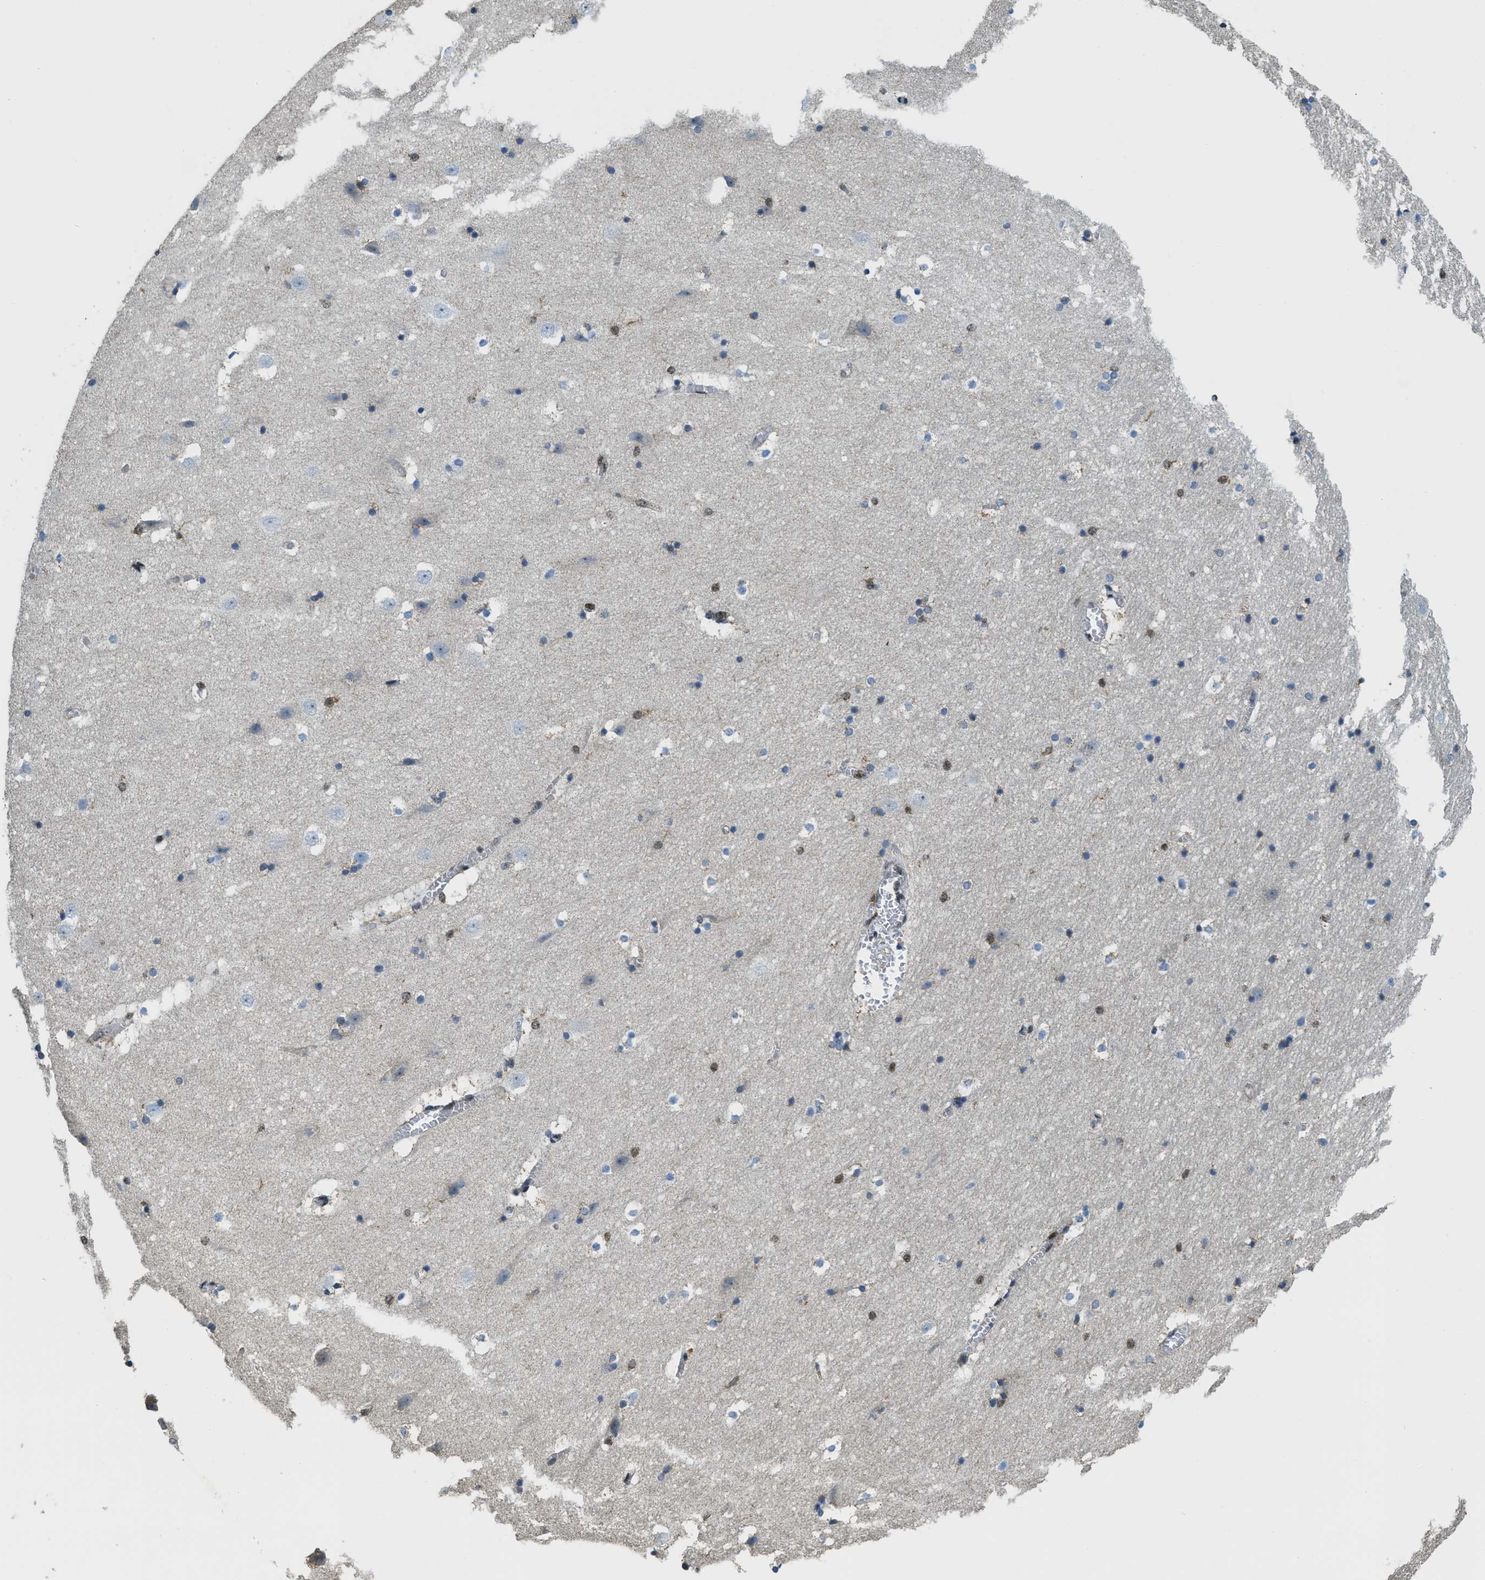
{"staining": {"intensity": "strong", "quantity": "<25%", "location": "cytoplasmic/membranous,nuclear"}, "tissue": "hippocampus", "cell_type": "Glial cells", "image_type": "normal", "snomed": [{"axis": "morphology", "description": "Normal tissue, NOS"}, {"axis": "topography", "description": "Hippocampus"}], "caption": "This is an image of IHC staining of normal hippocampus, which shows strong staining in the cytoplasmic/membranous,nuclear of glial cells.", "gene": "SP100", "patient": {"sex": "male", "age": 45}}